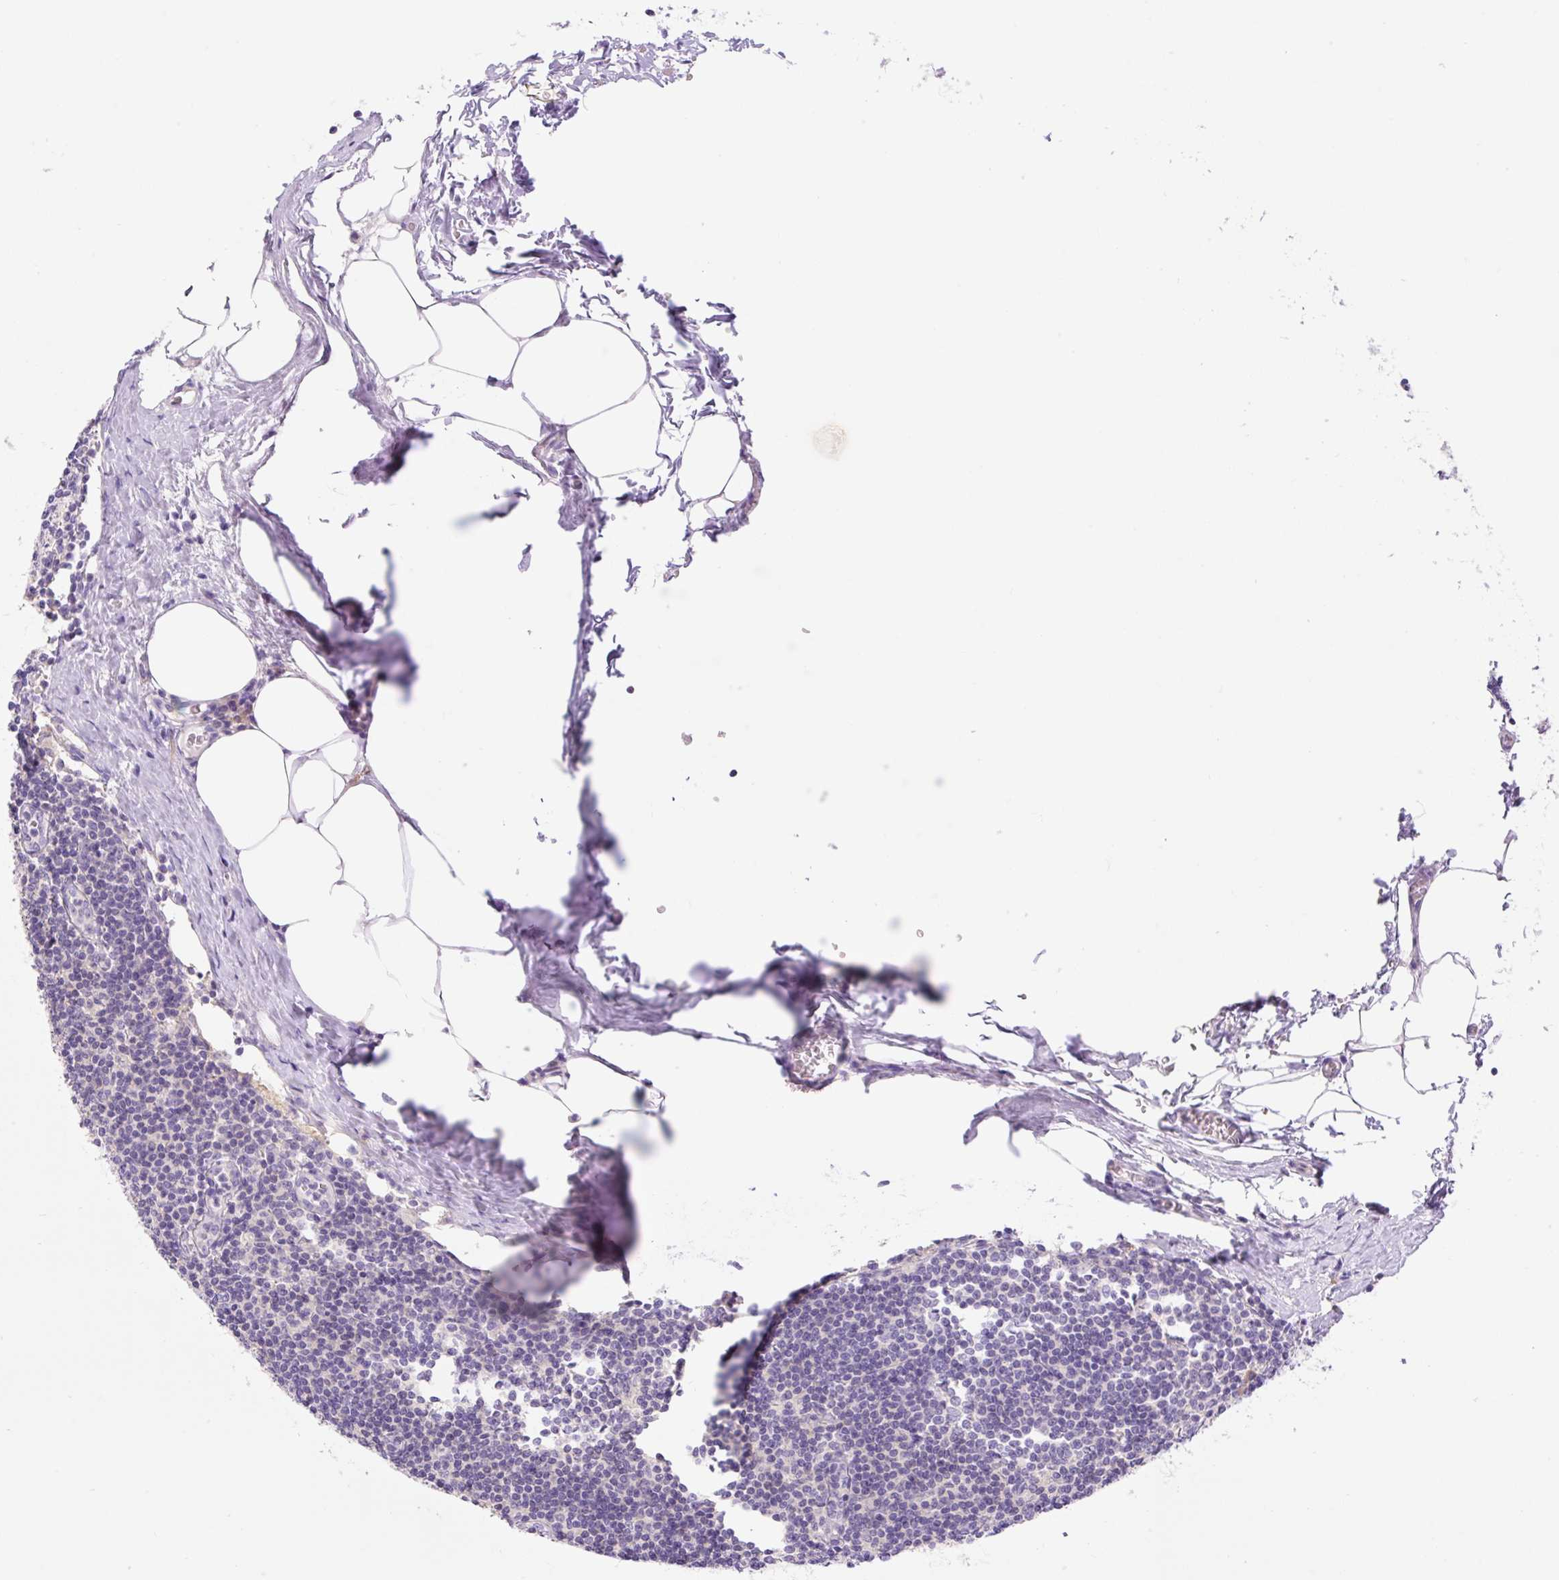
{"staining": {"intensity": "negative", "quantity": "none", "location": "none"}, "tissue": "lymph node", "cell_type": "Germinal center cells", "image_type": "normal", "snomed": [{"axis": "morphology", "description": "Normal tissue, NOS"}, {"axis": "topography", "description": "Lymph node"}], "caption": "Lymph node stained for a protein using immunohistochemistry (IHC) demonstrates no positivity germinal center cells.", "gene": "DENND5A", "patient": {"sex": "female", "age": 59}}